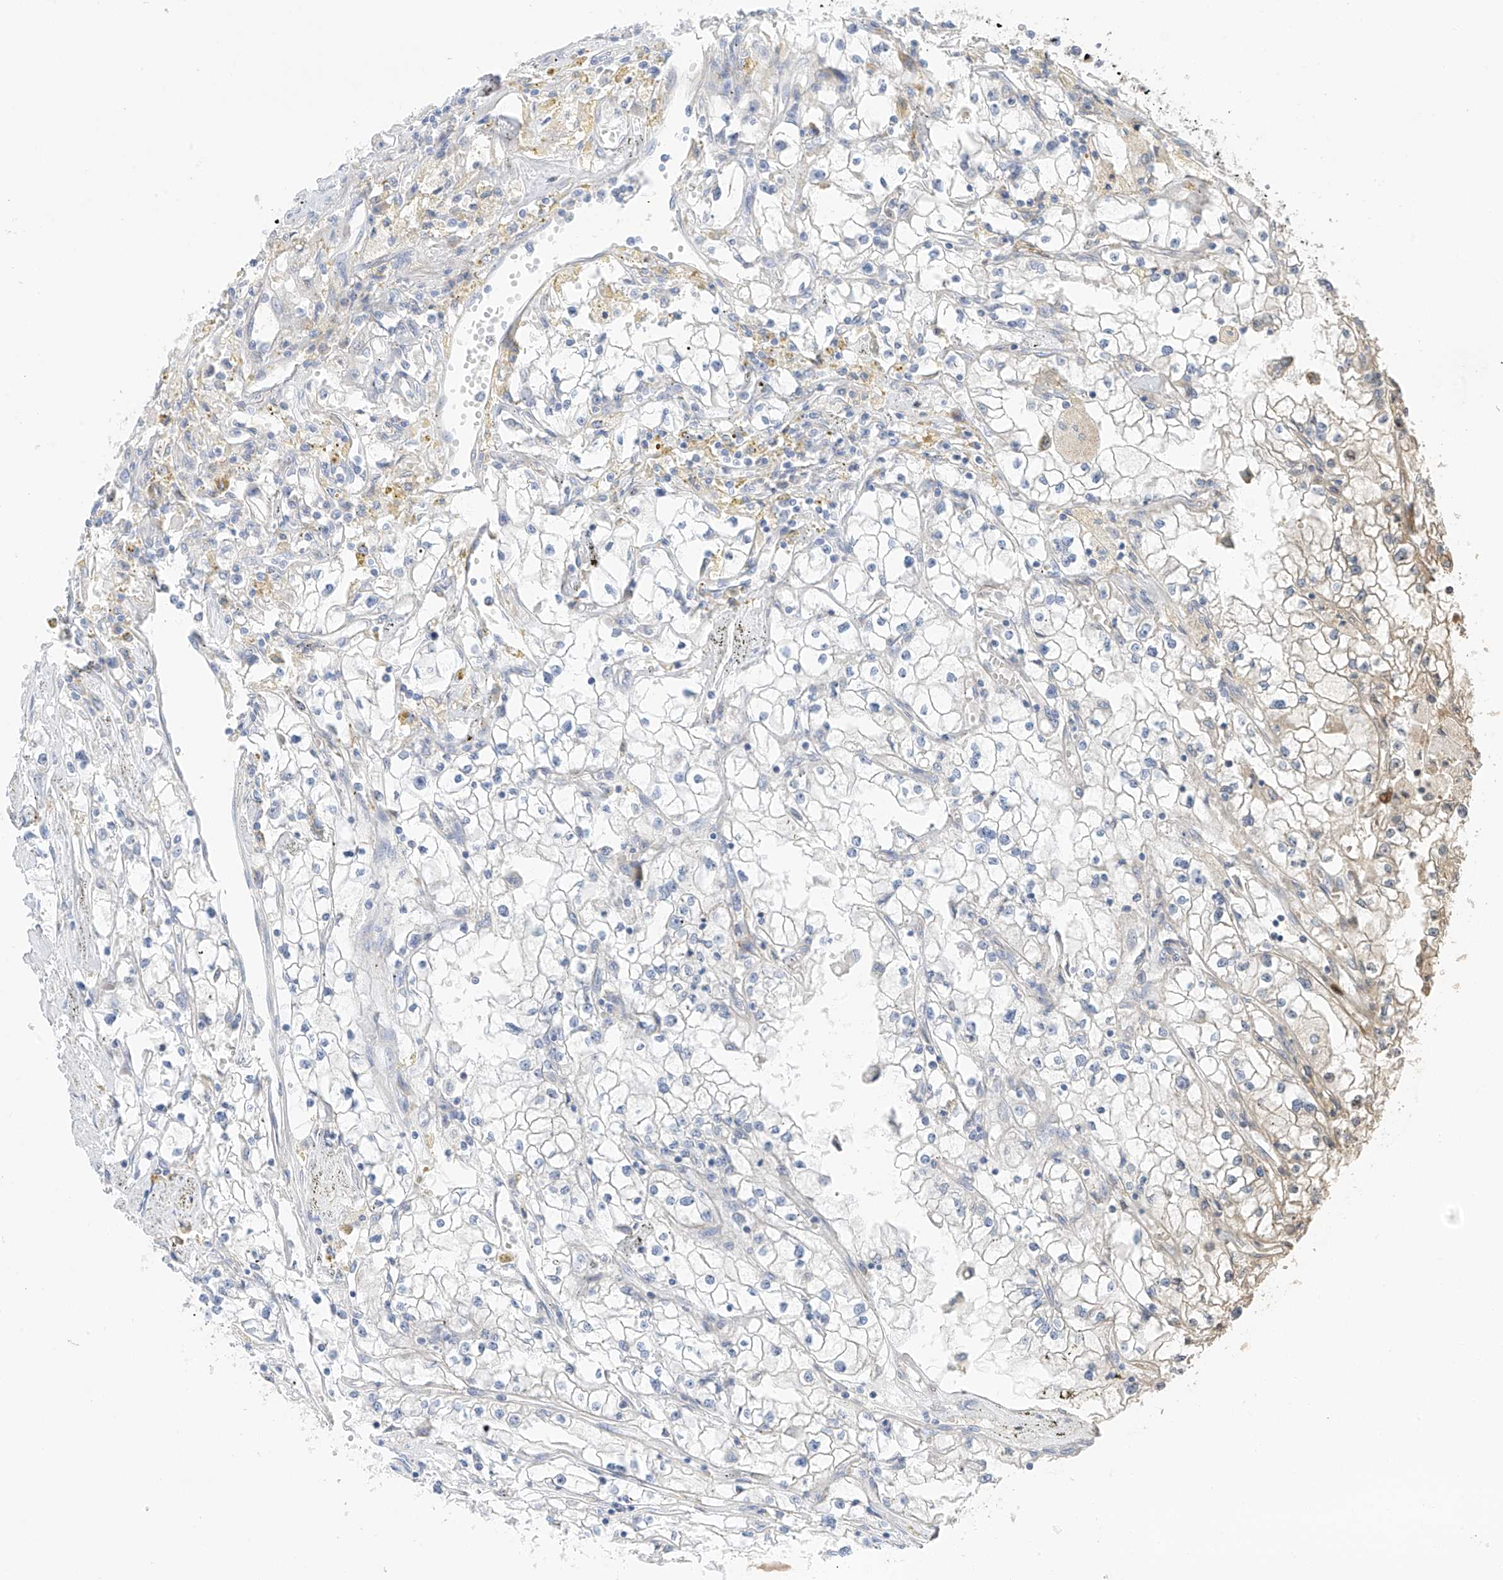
{"staining": {"intensity": "negative", "quantity": "none", "location": "none"}, "tissue": "renal cancer", "cell_type": "Tumor cells", "image_type": "cancer", "snomed": [{"axis": "morphology", "description": "Adenocarcinoma, NOS"}, {"axis": "topography", "description": "Kidney"}], "caption": "Histopathology image shows no protein positivity in tumor cells of renal adenocarcinoma tissue. (DAB (3,3'-diaminobenzidine) immunohistochemistry visualized using brightfield microscopy, high magnification).", "gene": "NALCN", "patient": {"sex": "male", "age": 56}}